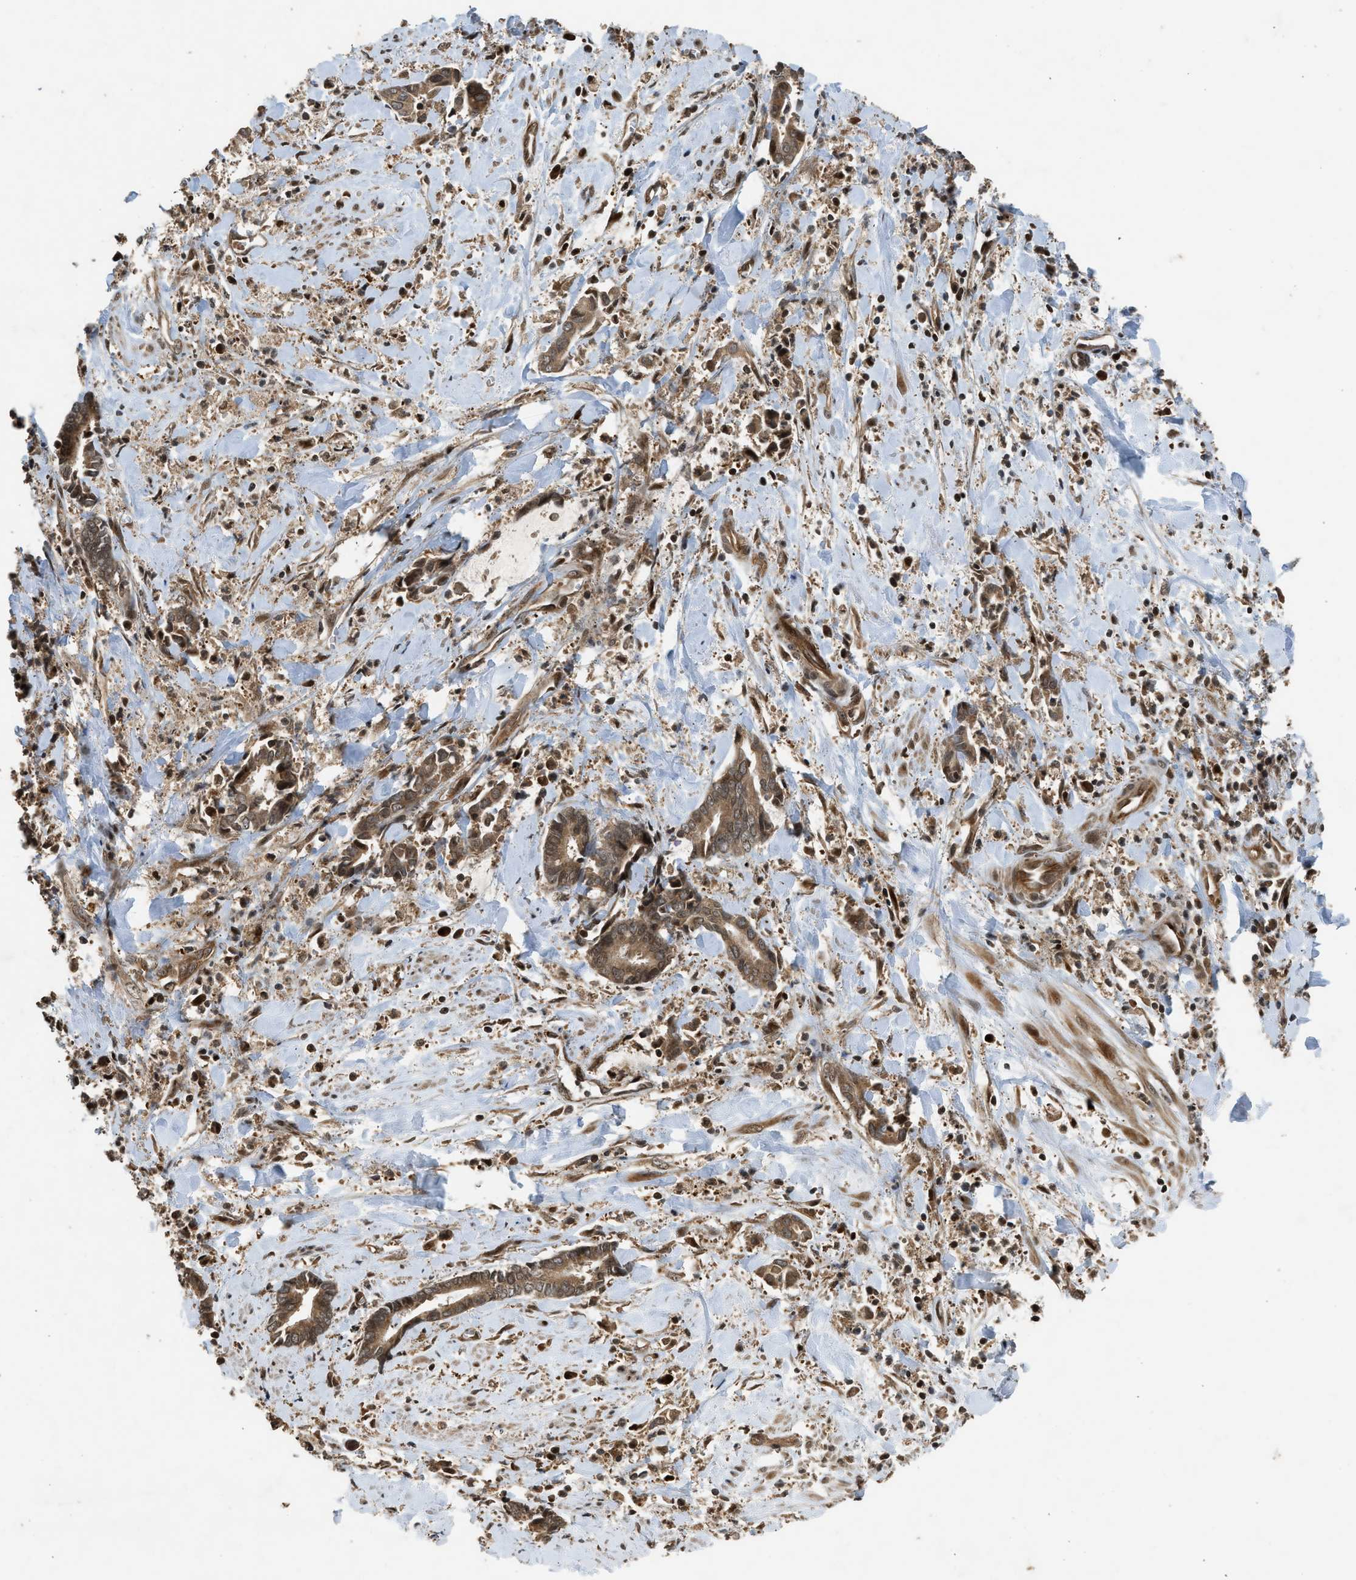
{"staining": {"intensity": "moderate", "quantity": ">75%", "location": "cytoplasmic/membranous"}, "tissue": "cervical cancer", "cell_type": "Tumor cells", "image_type": "cancer", "snomed": [{"axis": "morphology", "description": "Adenocarcinoma, NOS"}, {"axis": "topography", "description": "Cervix"}], "caption": "An image of human cervical adenocarcinoma stained for a protein exhibits moderate cytoplasmic/membranous brown staining in tumor cells. Using DAB (brown) and hematoxylin (blue) stains, captured at high magnification using brightfield microscopy.", "gene": "TXNL1", "patient": {"sex": "female", "age": 44}}